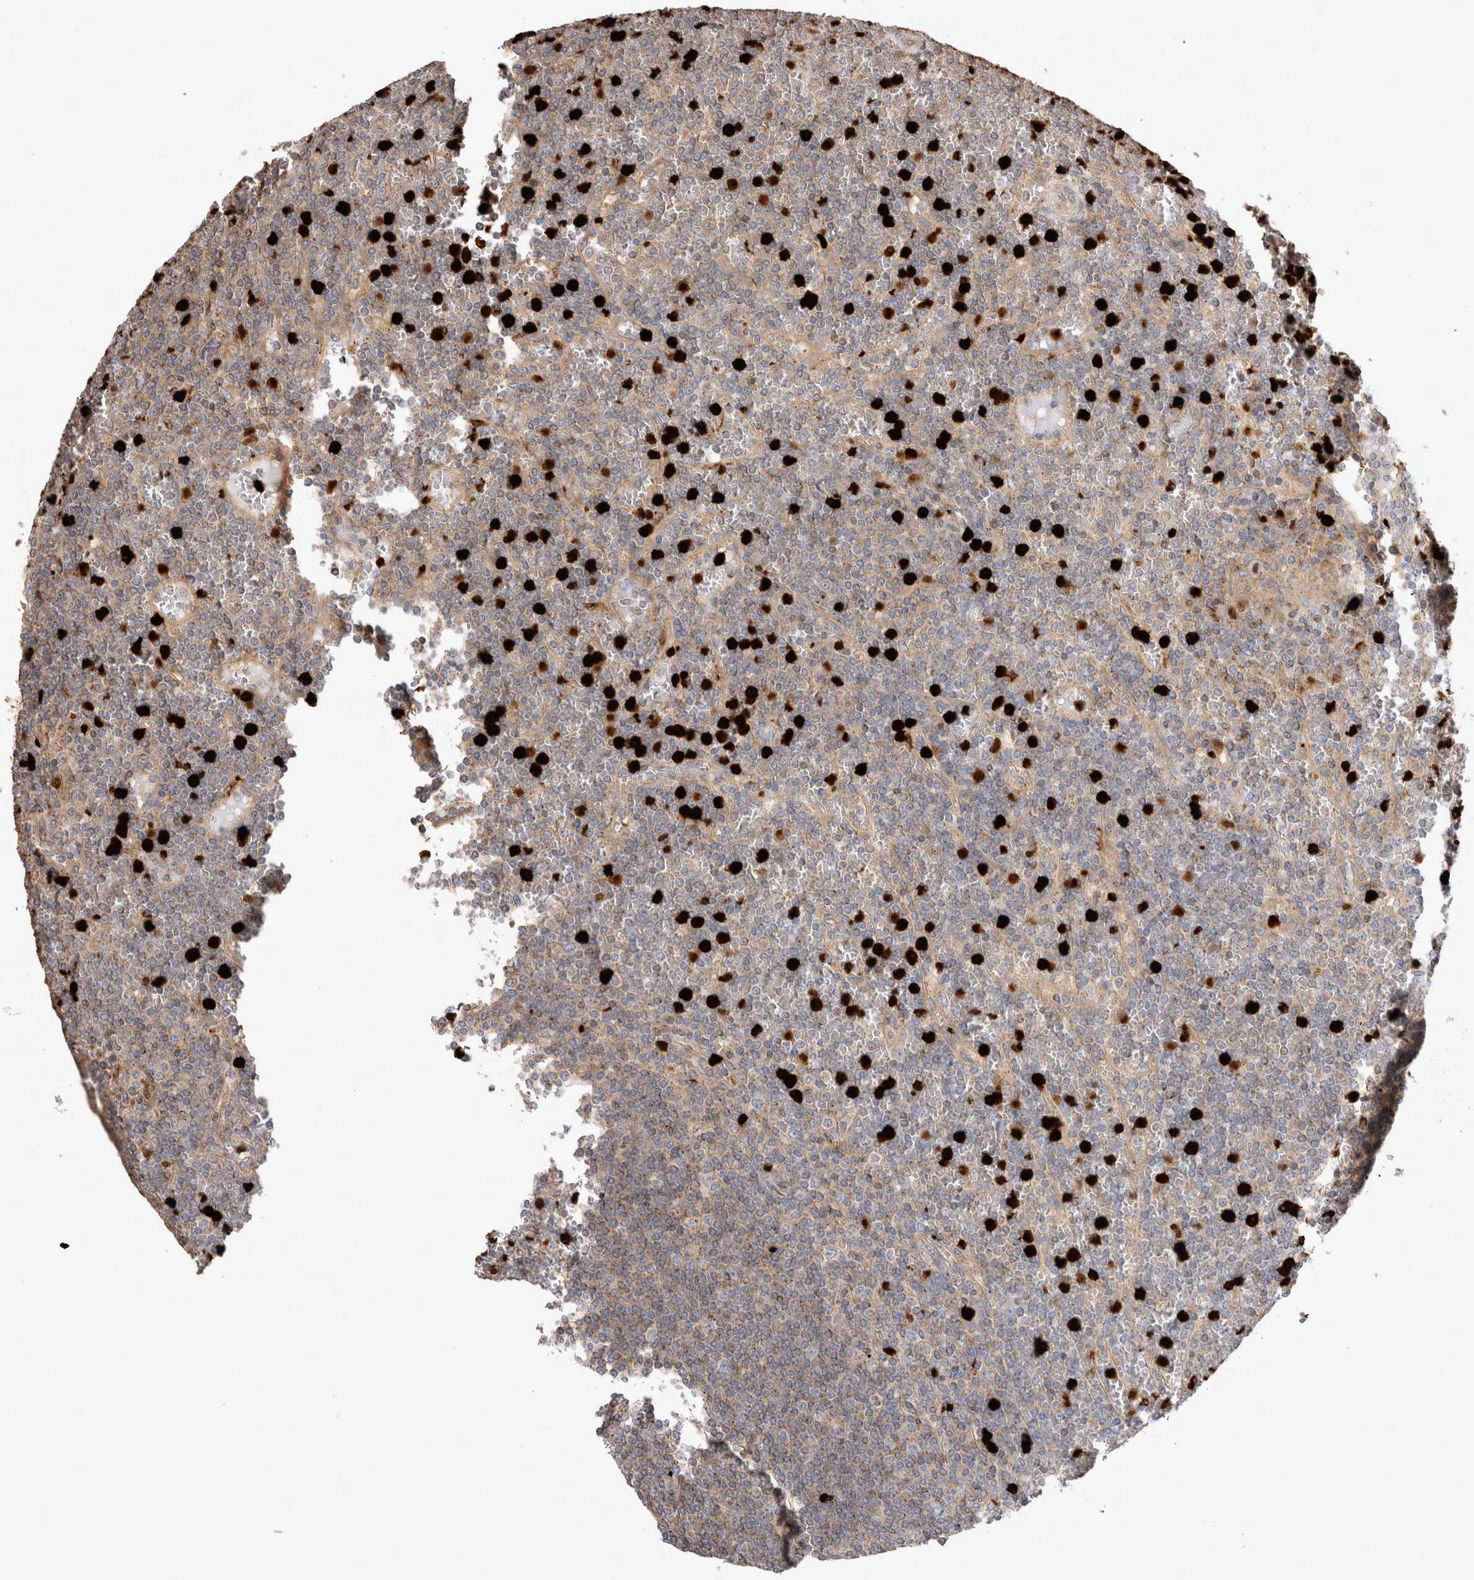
{"staining": {"intensity": "weak", "quantity": ">75%", "location": "cytoplasmic/membranous"}, "tissue": "lymphoma", "cell_type": "Tumor cells", "image_type": "cancer", "snomed": [{"axis": "morphology", "description": "Malignant lymphoma, non-Hodgkin's type, Low grade"}, {"axis": "topography", "description": "Spleen"}], "caption": "Immunohistochemical staining of human lymphoma exhibits low levels of weak cytoplasmic/membranous positivity in about >75% of tumor cells.", "gene": "NXT2", "patient": {"sex": "female", "age": 19}}